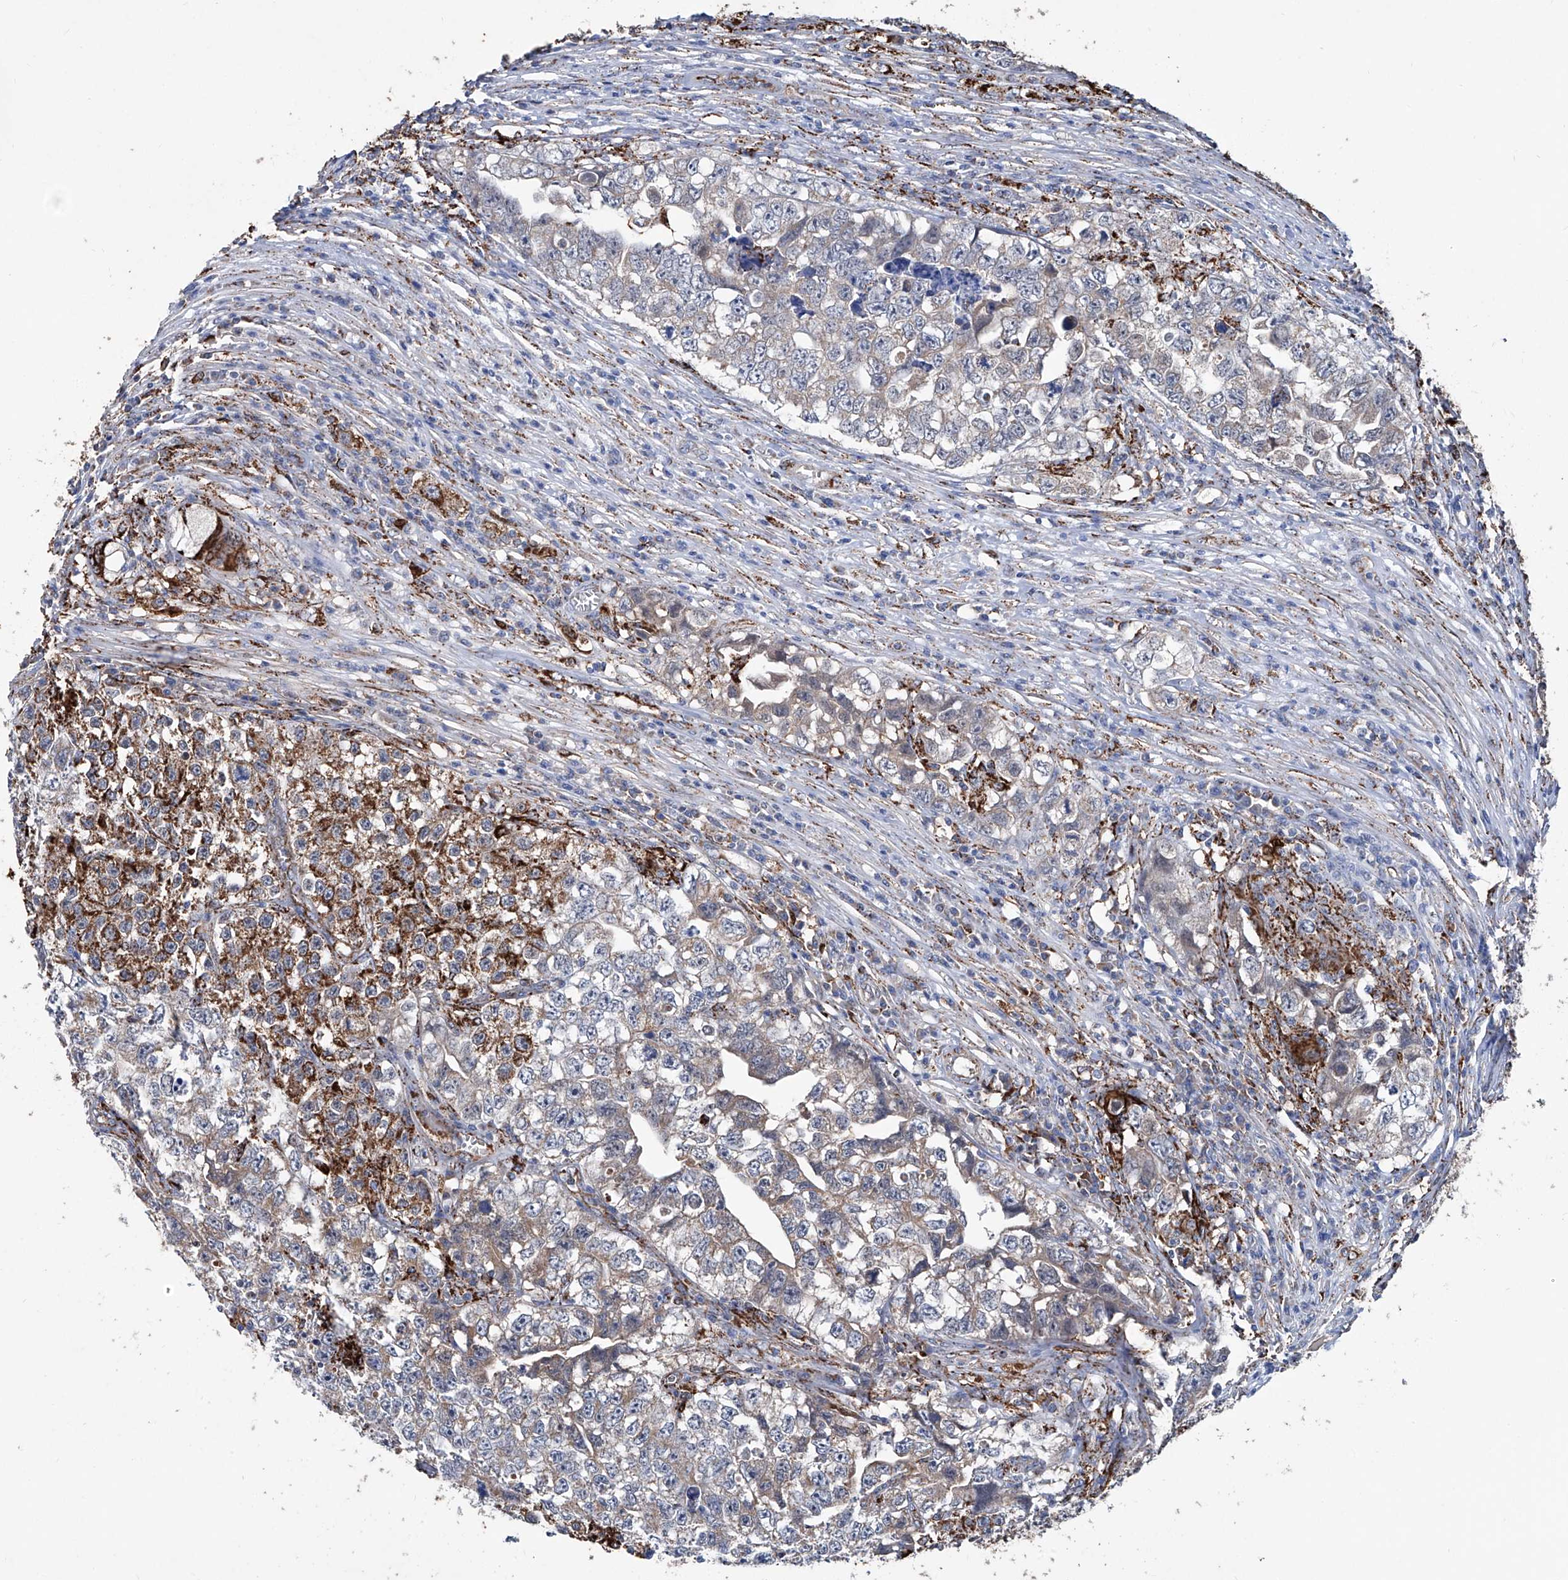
{"staining": {"intensity": "moderate", "quantity": ">75%", "location": "cytoplasmic/membranous"}, "tissue": "testis cancer", "cell_type": "Tumor cells", "image_type": "cancer", "snomed": [{"axis": "morphology", "description": "Seminoma, NOS"}, {"axis": "morphology", "description": "Carcinoma, Embryonal, NOS"}, {"axis": "topography", "description": "Testis"}], "caption": "Immunohistochemical staining of embryonal carcinoma (testis) exhibits medium levels of moderate cytoplasmic/membranous protein positivity in approximately >75% of tumor cells.", "gene": "NHS", "patient": {"sex": "male", "age": 43}}